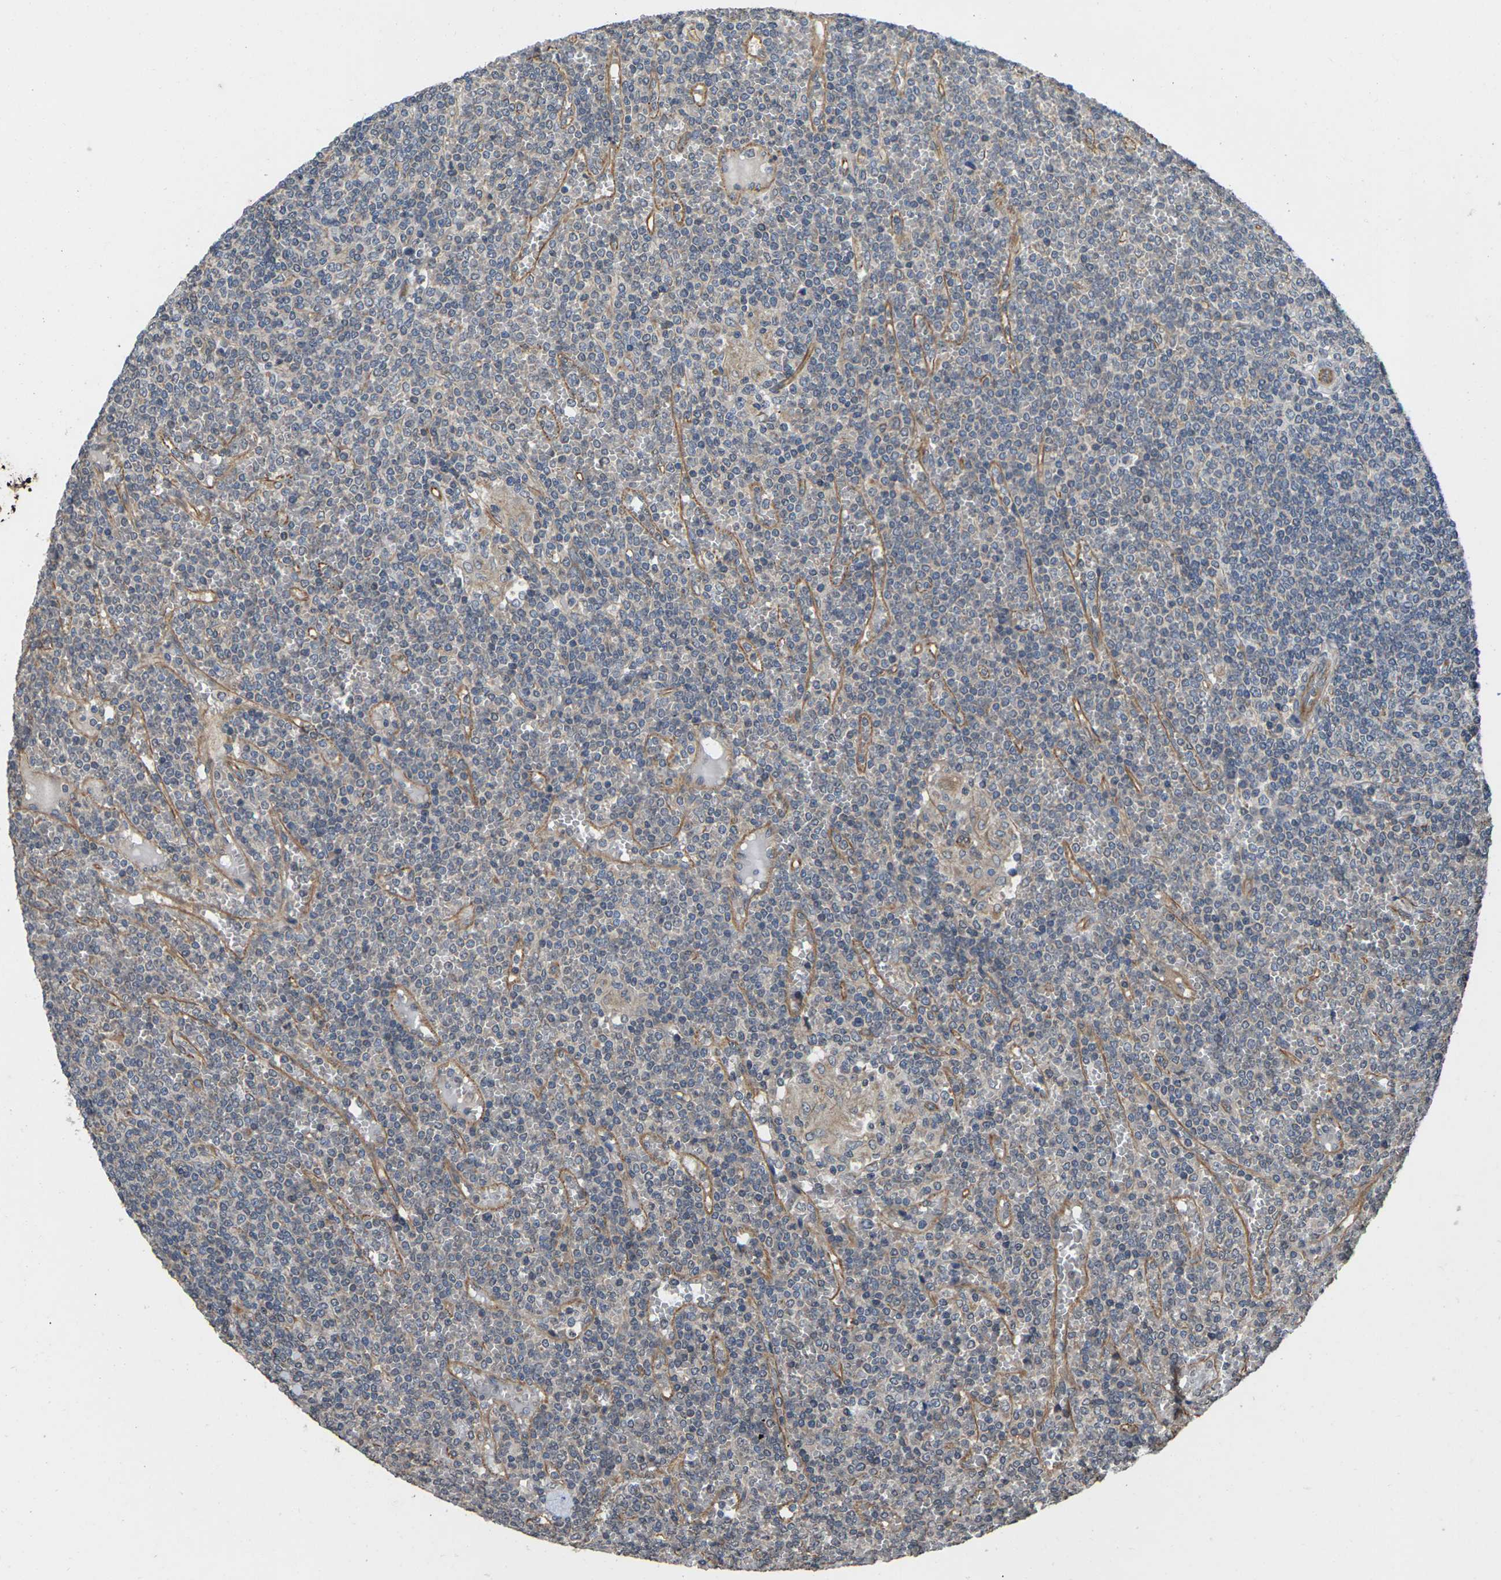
{"staining": {"intensity": "weak", "quantity": ">75%", "location": "cytoplasmic/membranous"}, "tissue": "lymphoma", "cell_type": "Tumor cells", "image_type": "cancer", "snomed": [{"axis": "morphology", "description": "Malignant lymphoma, non-Hodgkin's type, Low grade"}, {"axis": "topography", "description": "Spleen"}], "caption": "DAB (3,3'-diaminobenzidine) immunohistochemical staining of low-grade malignant lymphoma, non-Hodgkin's type exhibits weak cytoplasmic/membranous protein staining in approximately >75% of tumor cells. The protein is stained brown, and the nuclei are stained in blue (DAB (3,3'-diaminobenzidine) IHC with brightfield microscopy, high magnification).", "gene": "DKK2", "patient": {"sex": "female", "age": 19}}